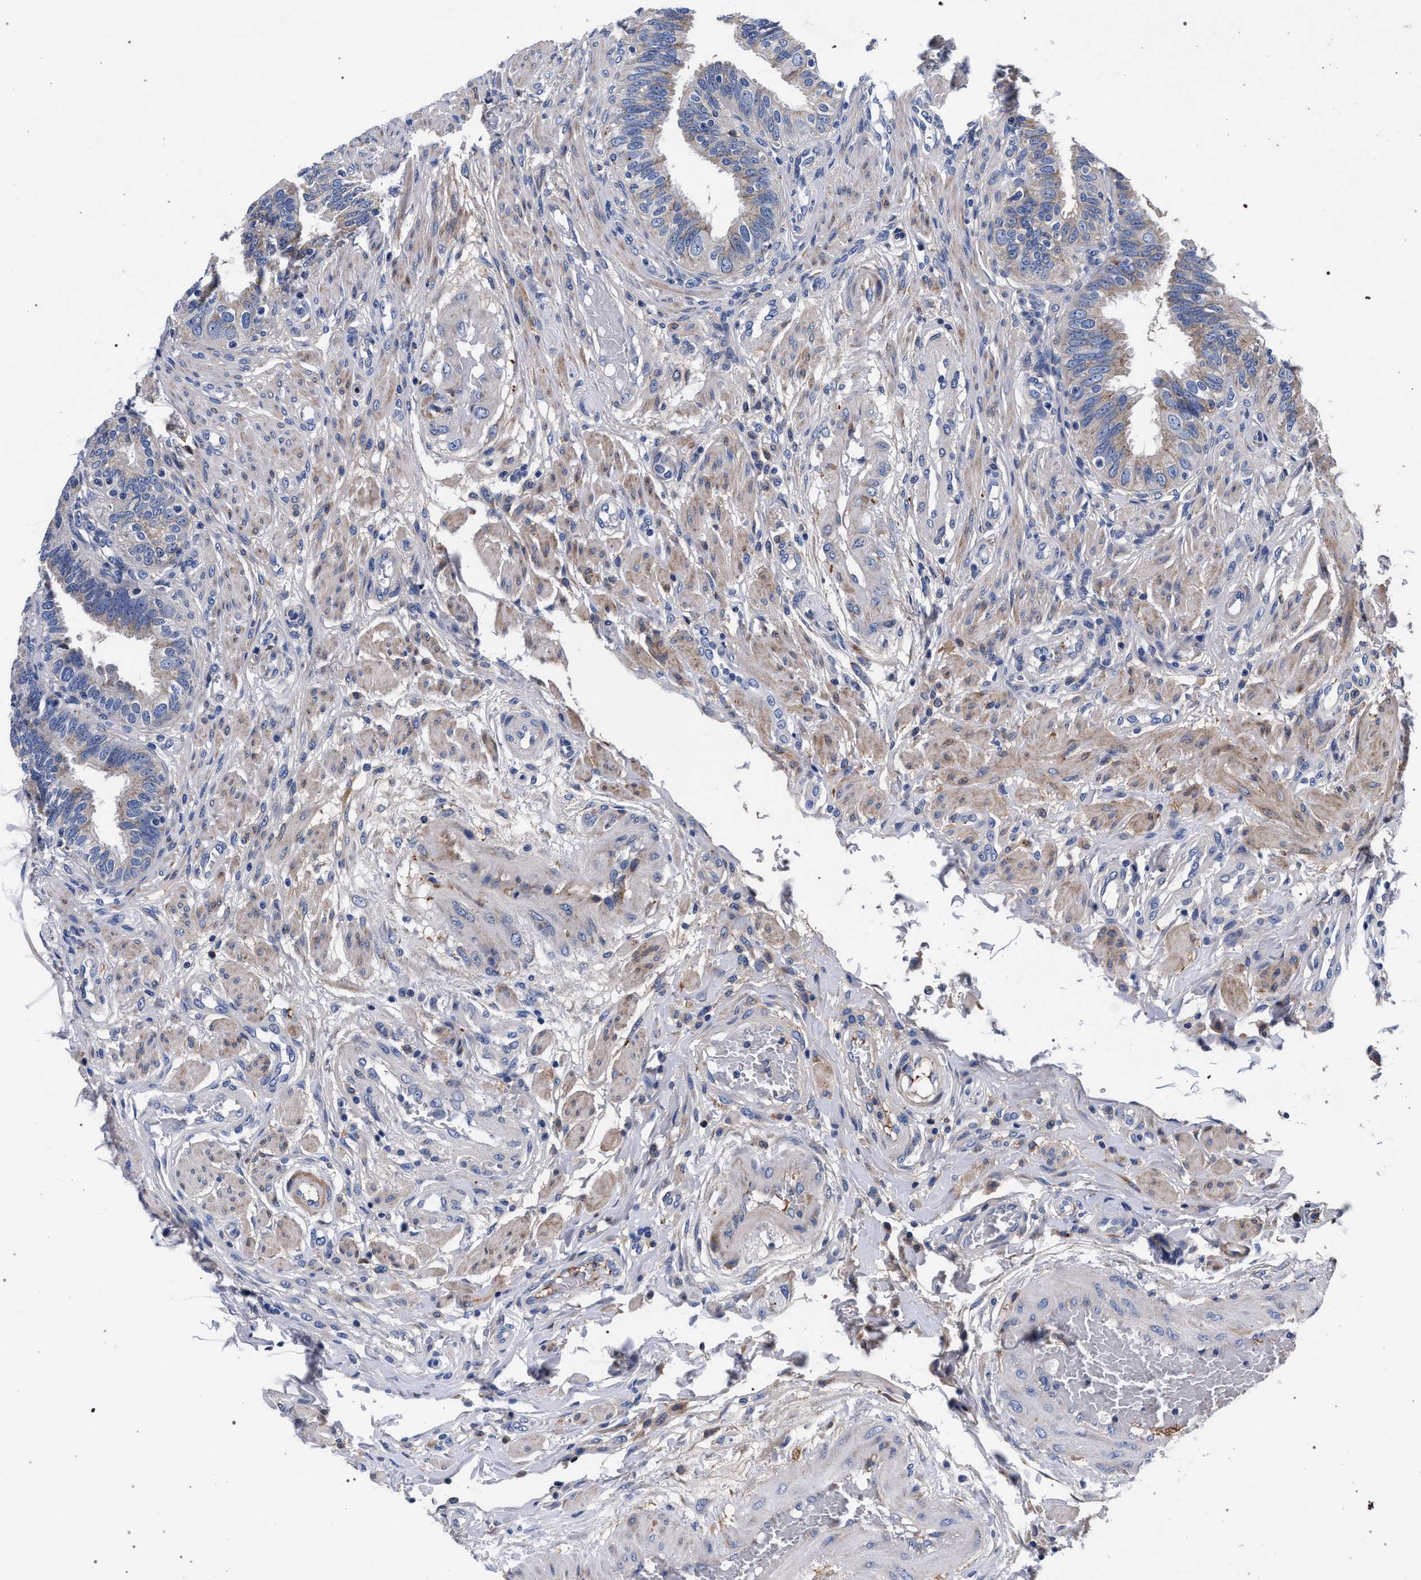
{"staining": {"intensity": "weak", "quantity": "<25%", "location": "cytoplasmic/membranous"}, "tissue": "fallopian tube", "cell_type": "Glandular cells", "image_type": "normal", "snomed": [{"axis": "morphology", "description": "Normal tissue, NOS"}, {"axis": "topography", "description": "Fallopian tube"}, {"axis": "topography", "description": "Placenta"}], "caption": "DAB (3,3'-diaminobenzidine) immunohistochemical staining of benign fallopian tube demonstrates no significant staining in glandular cells.", "gene": "ACOX1", "patient": {"sex": "female", "age": 34}}